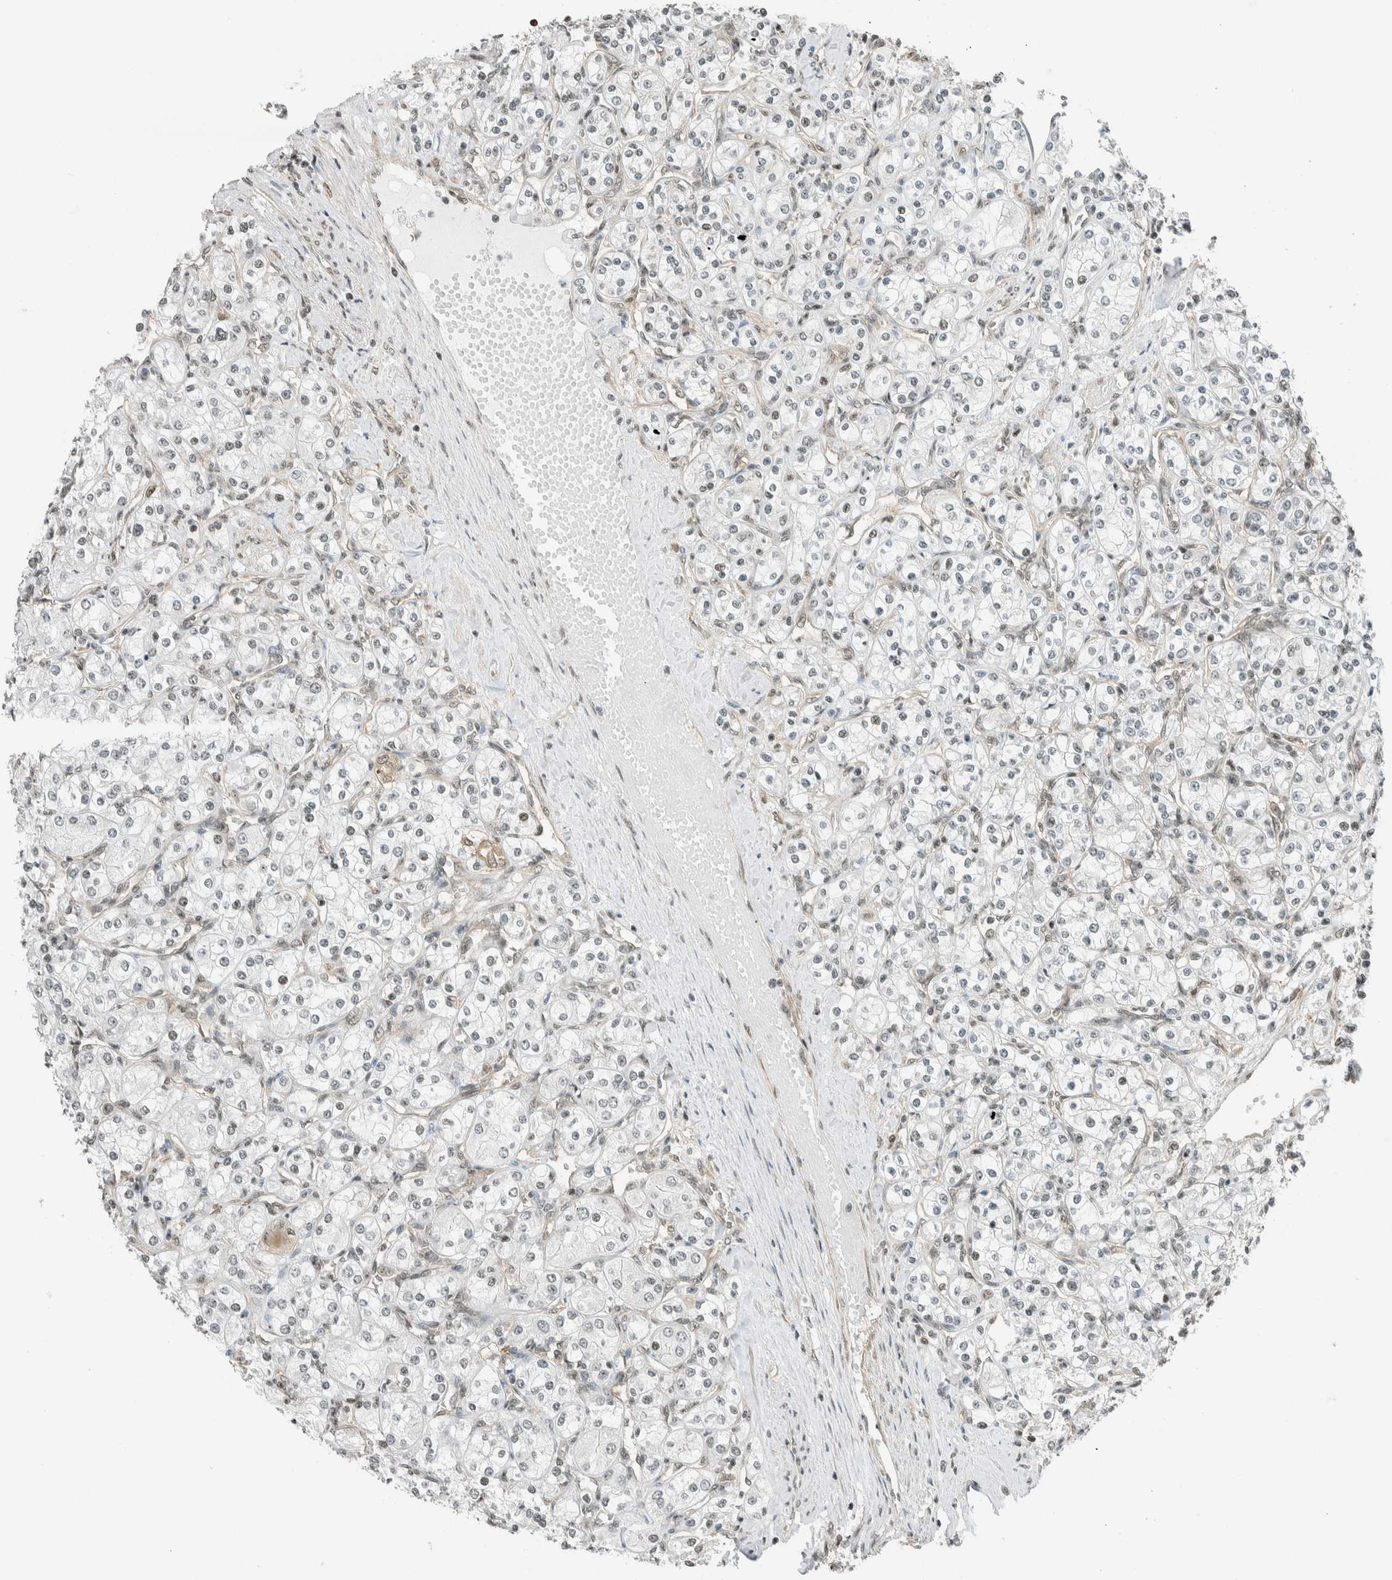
{"staining": {"intensity": "negative", "quantity": "none", "location": "none"}, "tissue": "renal cancer", "cell_type": "Tumor cells", "image_type": "cancer", "snomed": [{"axis": "morphology", "description": "Adenocarcinoma, NOS"}, {"axis": "topography", "description": "Kidney"}], "caption": "Tumor cells are negative for protein expression in human renal cancer (adenocarcinoma).", "gene": "NIBAN2", "patient": {"sex": "male", "age": 77}}